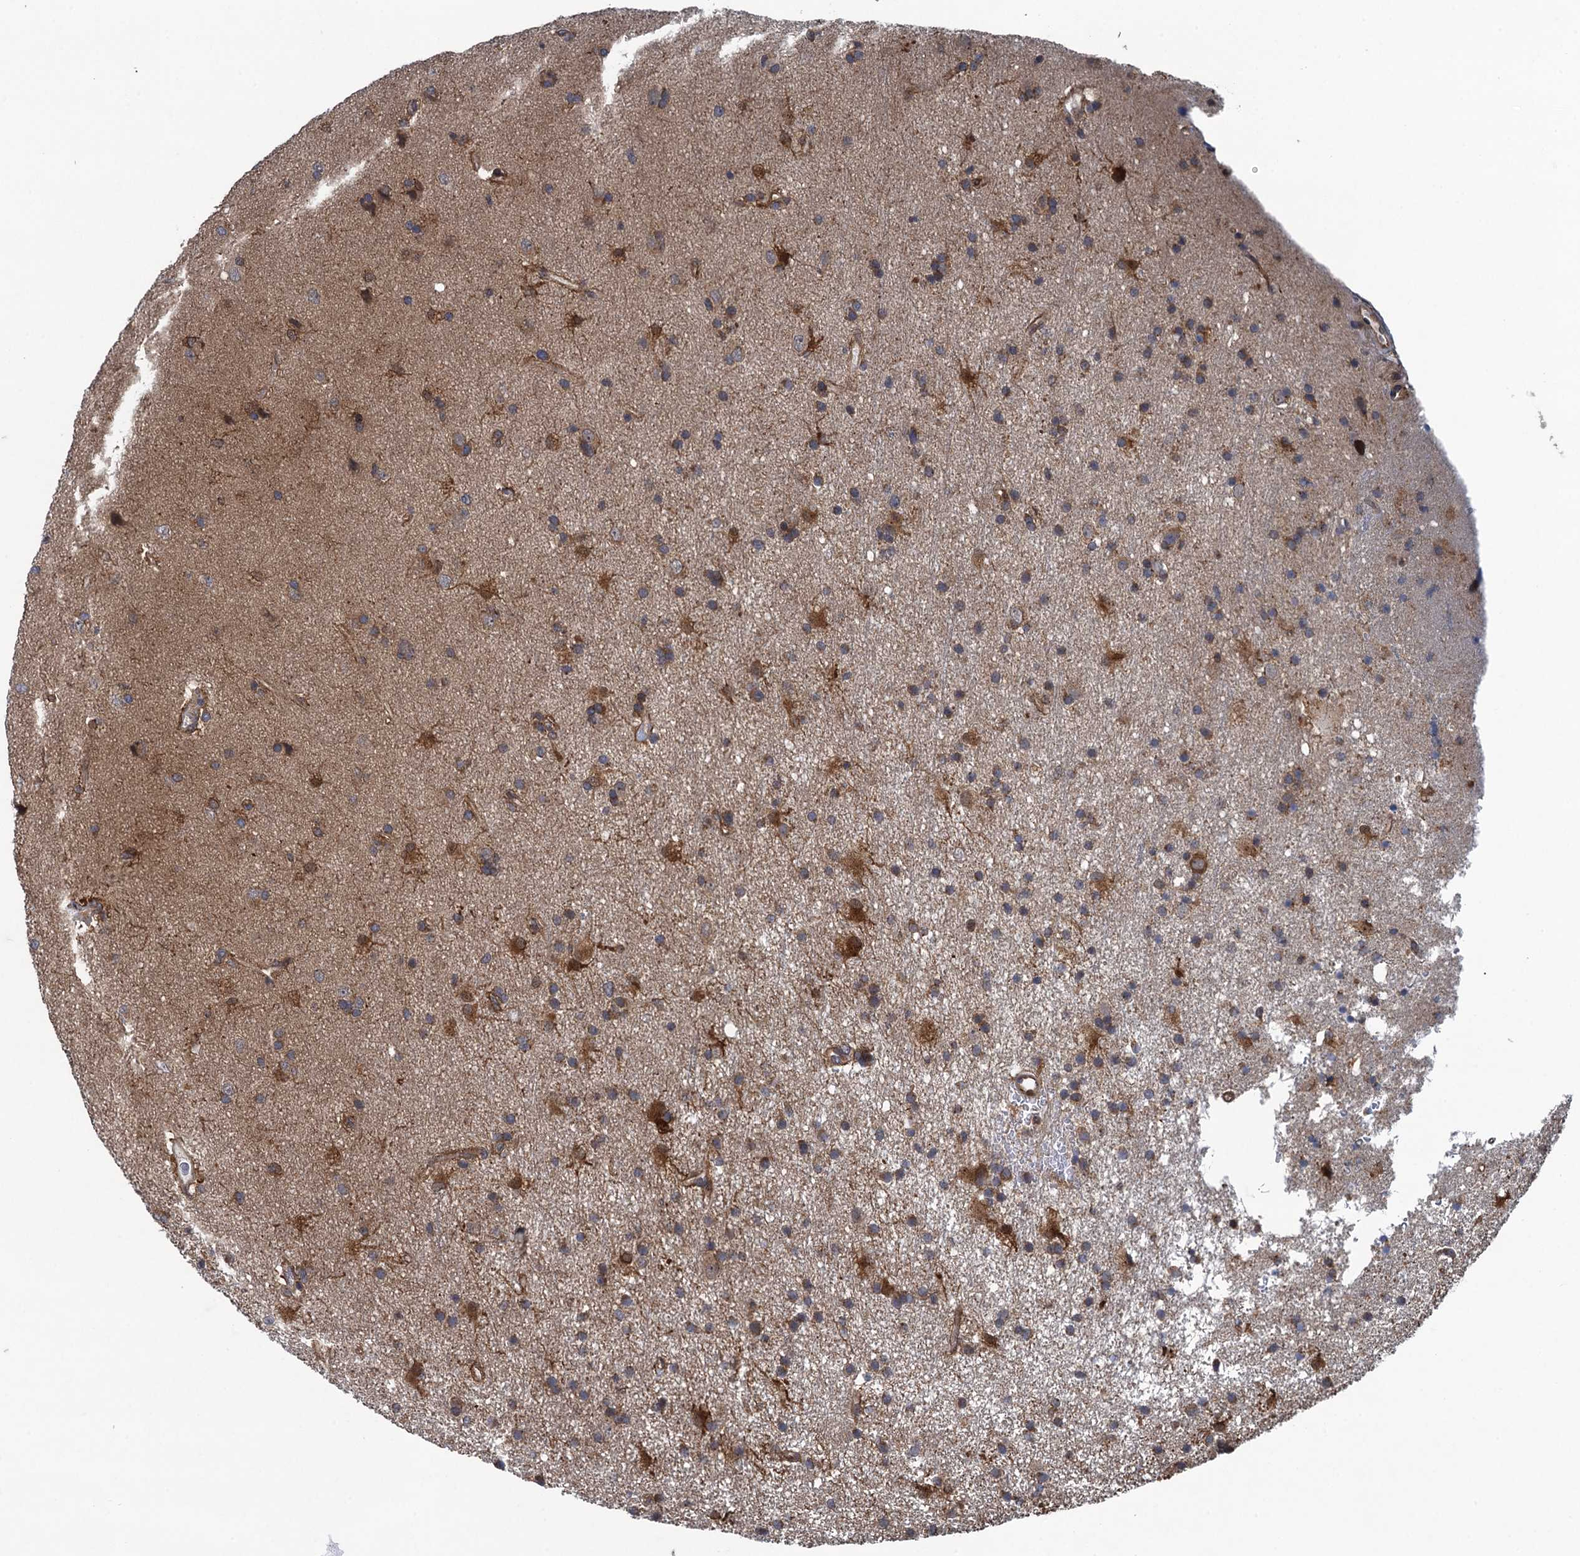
{"staining": {"intensity": "moderate", "quantity": ">75%", "location": "cytoplasmic/membranous"}, "tissue": "glioma", "cell_type": "Tumor cells", "image_type": "cancer", "snomed": [{"axis": "morphology", "description": "Glioma, malignant, High grade"}, {"axis": "topography", "description": "Brain"}], "caption": "This image shows immunohistochemistry (IHC) staining of human glioma, with medium moderate cytoplasmic/membranous staining in about >75% of tumor cells.", "gene": "CNTN5", "patient": {"sex": "male", "age": 77}}